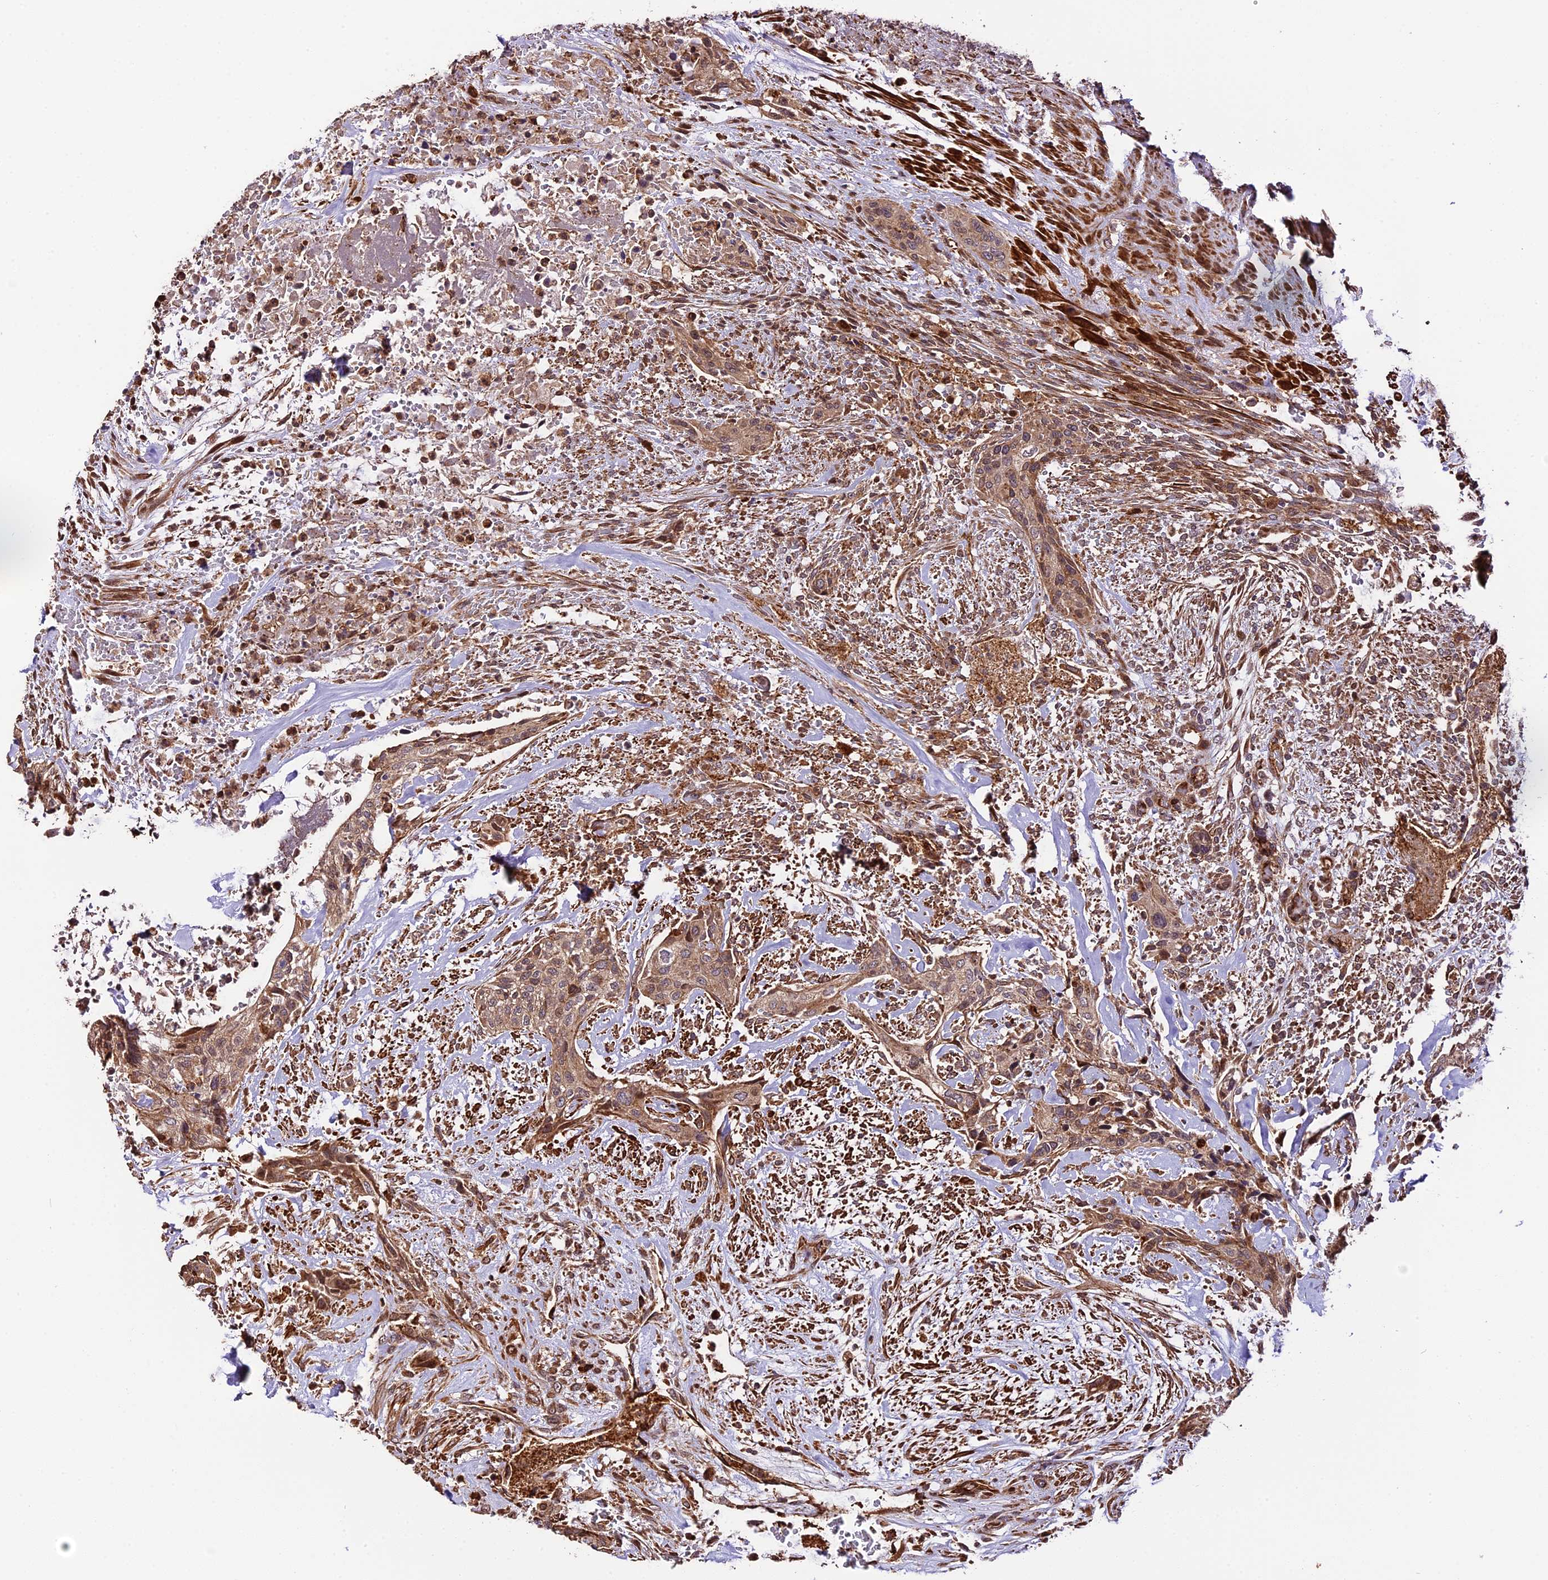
{"staining": {"intensity": "weak", "quantity": ">75%", "location": "cytoplasmic/membranous"}, "tissue": "urothelial cancer", "cell_type": "Tumor cells", "image_type": "cancer", "snomed": [{"axis": "morphology", "description": "Urothelial carcinoma, High grade"}, {"axis": "topography", "description": "Urinary bladder"}], "caption": "The immunohistochemical stain labels weak cytoplasmic/membranous expression in tumor cells of high-grade urothelial carcinoma tissue.", "gene": "HERPUD1", "patient": {"sex": "male", "age": 35}}